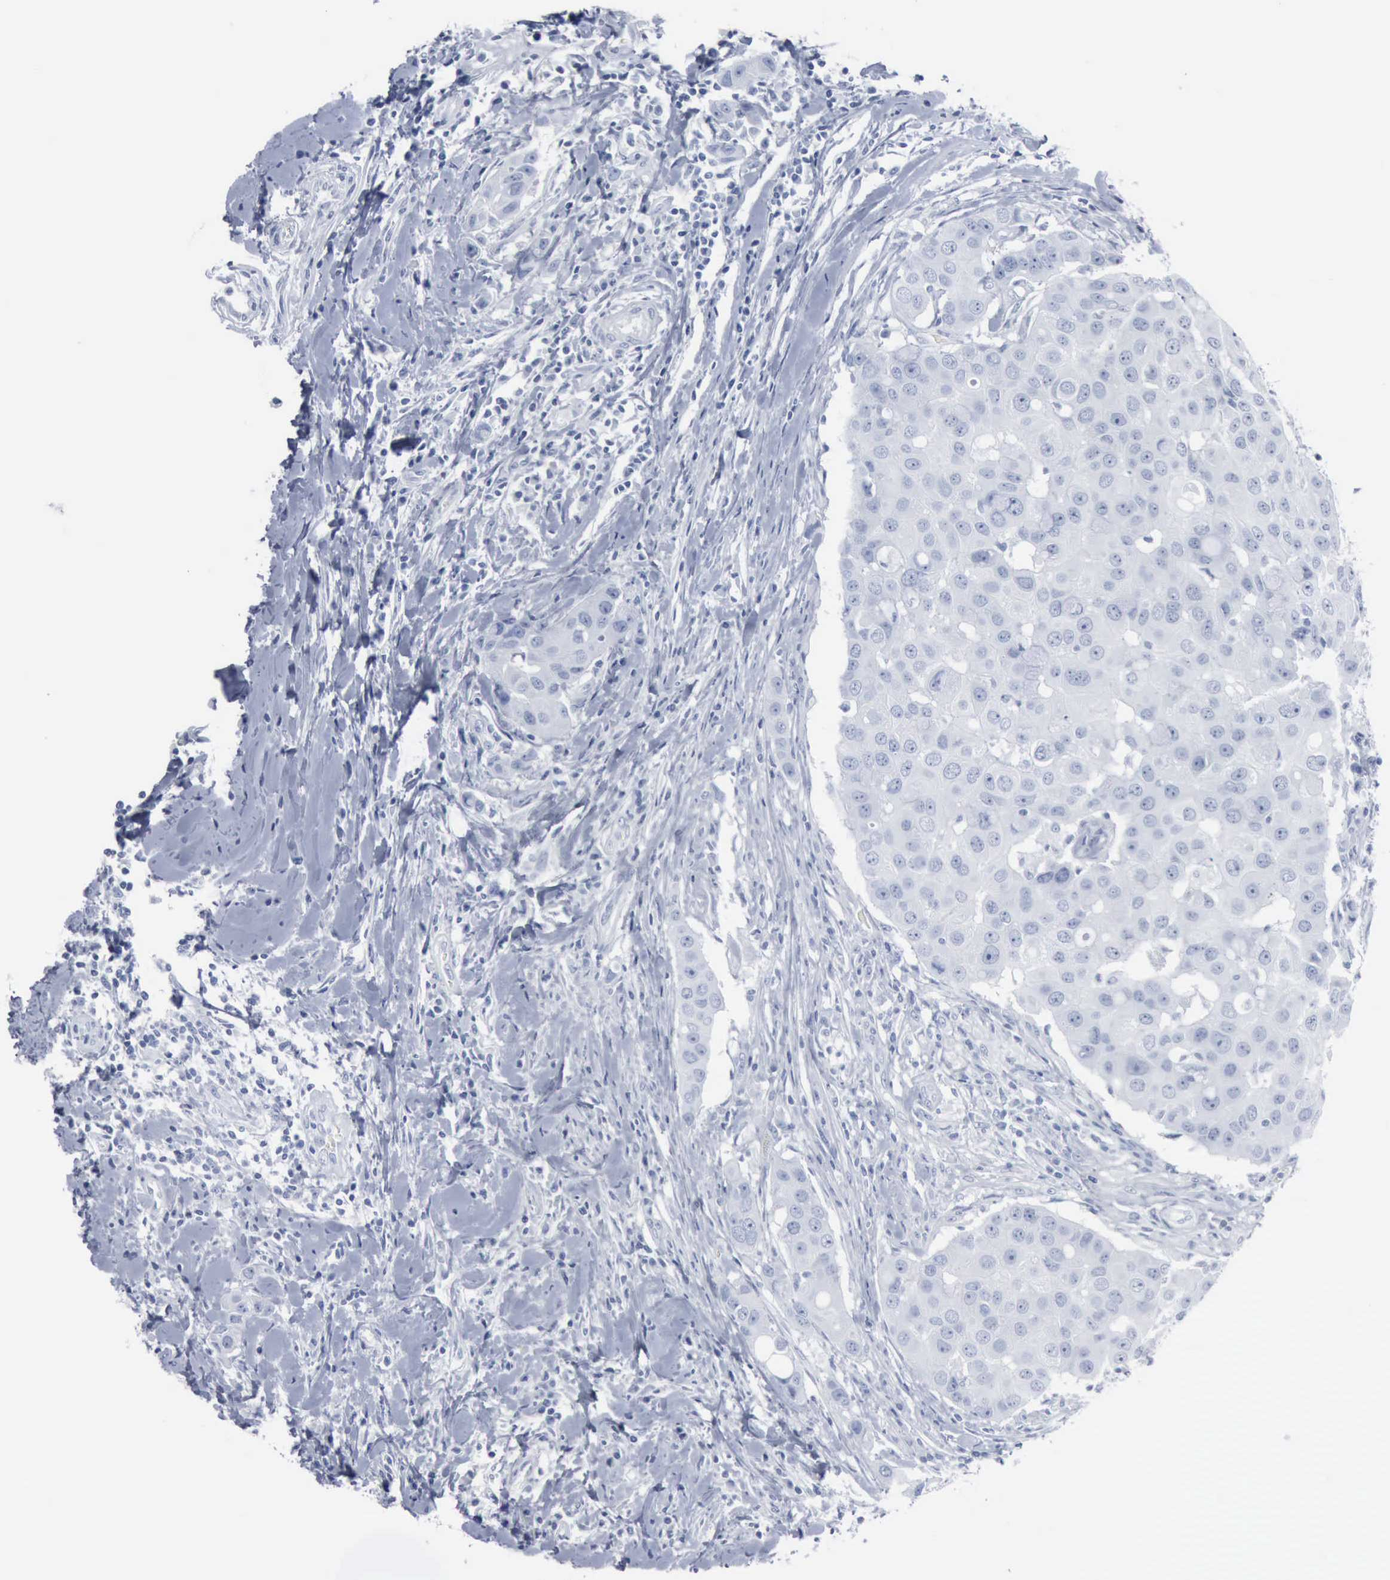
{"staining": {"intensity": "negative", "quantity": "none", "location": "none"}, "tissue": "breast cancer", "cell_type": "Tumor cells", "image_type": "cancer", "snomed": [{"axis": "morphology", "description": "Duct carcinoma"}, {"axis": "topography", "description": "Breast"}], "caption": "Immunohistochemical staining of human breast cancer exhibits no significant staining in tumor cells.", "gene": "DMD", "patient": {"sex": "female", "age": 27}}